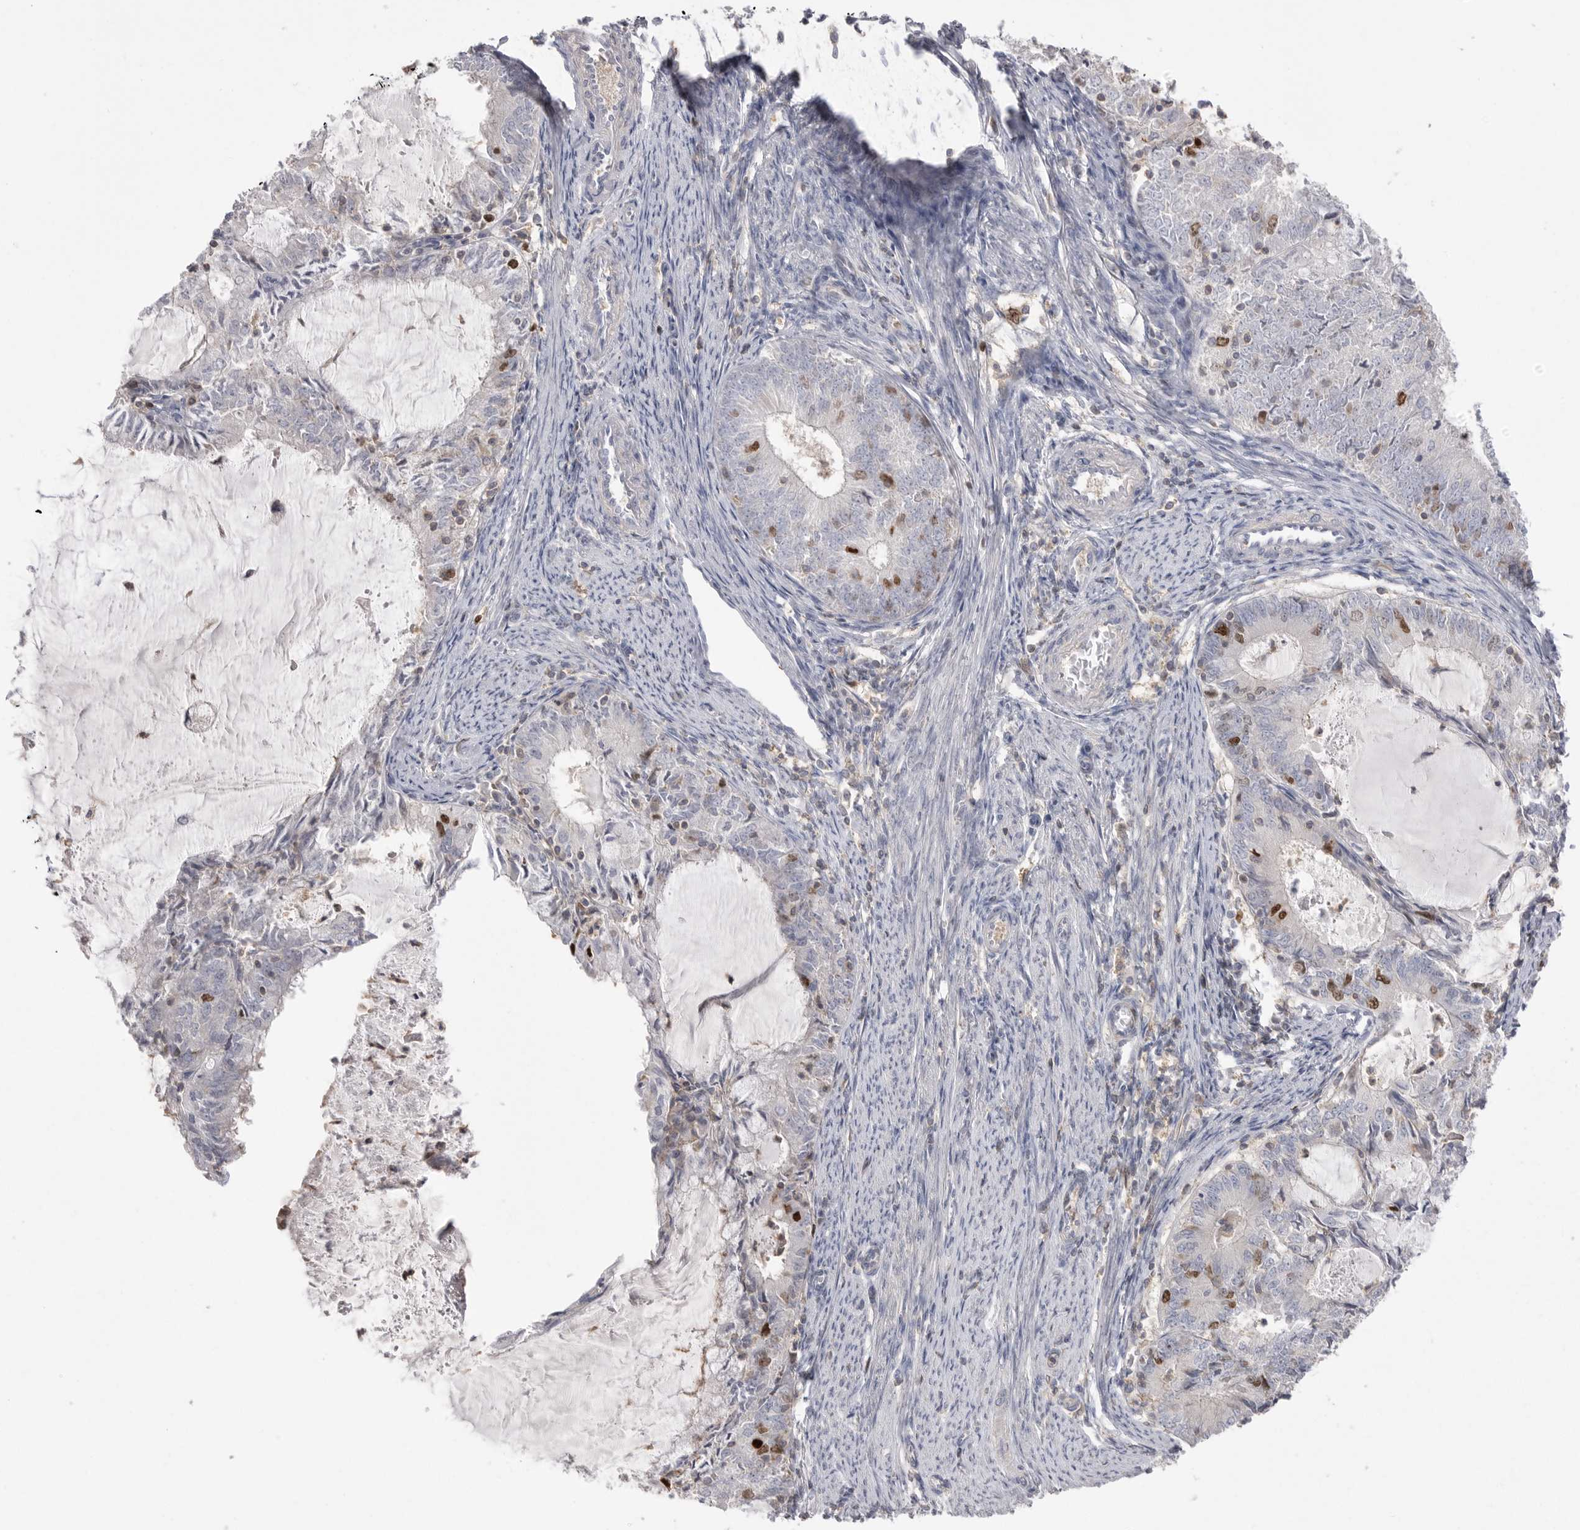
{"staining": {"intensity": "strong", "quantity": "<25%", "location": "nuclear"}, "tissue": "endometrial cancer", "cell_type": "Tumor cells", "image_type": "cancer", "snomed": [{"axis": "morphology", "description": "Adenocarcinoma, NOS"}, {"axis": "topography", "description": "Endometrium"}], "caption": "Protein expression analysis of human endometrial adenocarcinoma reveals strong nuclear expression in about <25% of tumor cells. (DAB IHC, brown staining for protein, blue staining for nuclei).", "gene": "TOP2A", "patient": {"sex": "female", "age": 57}}